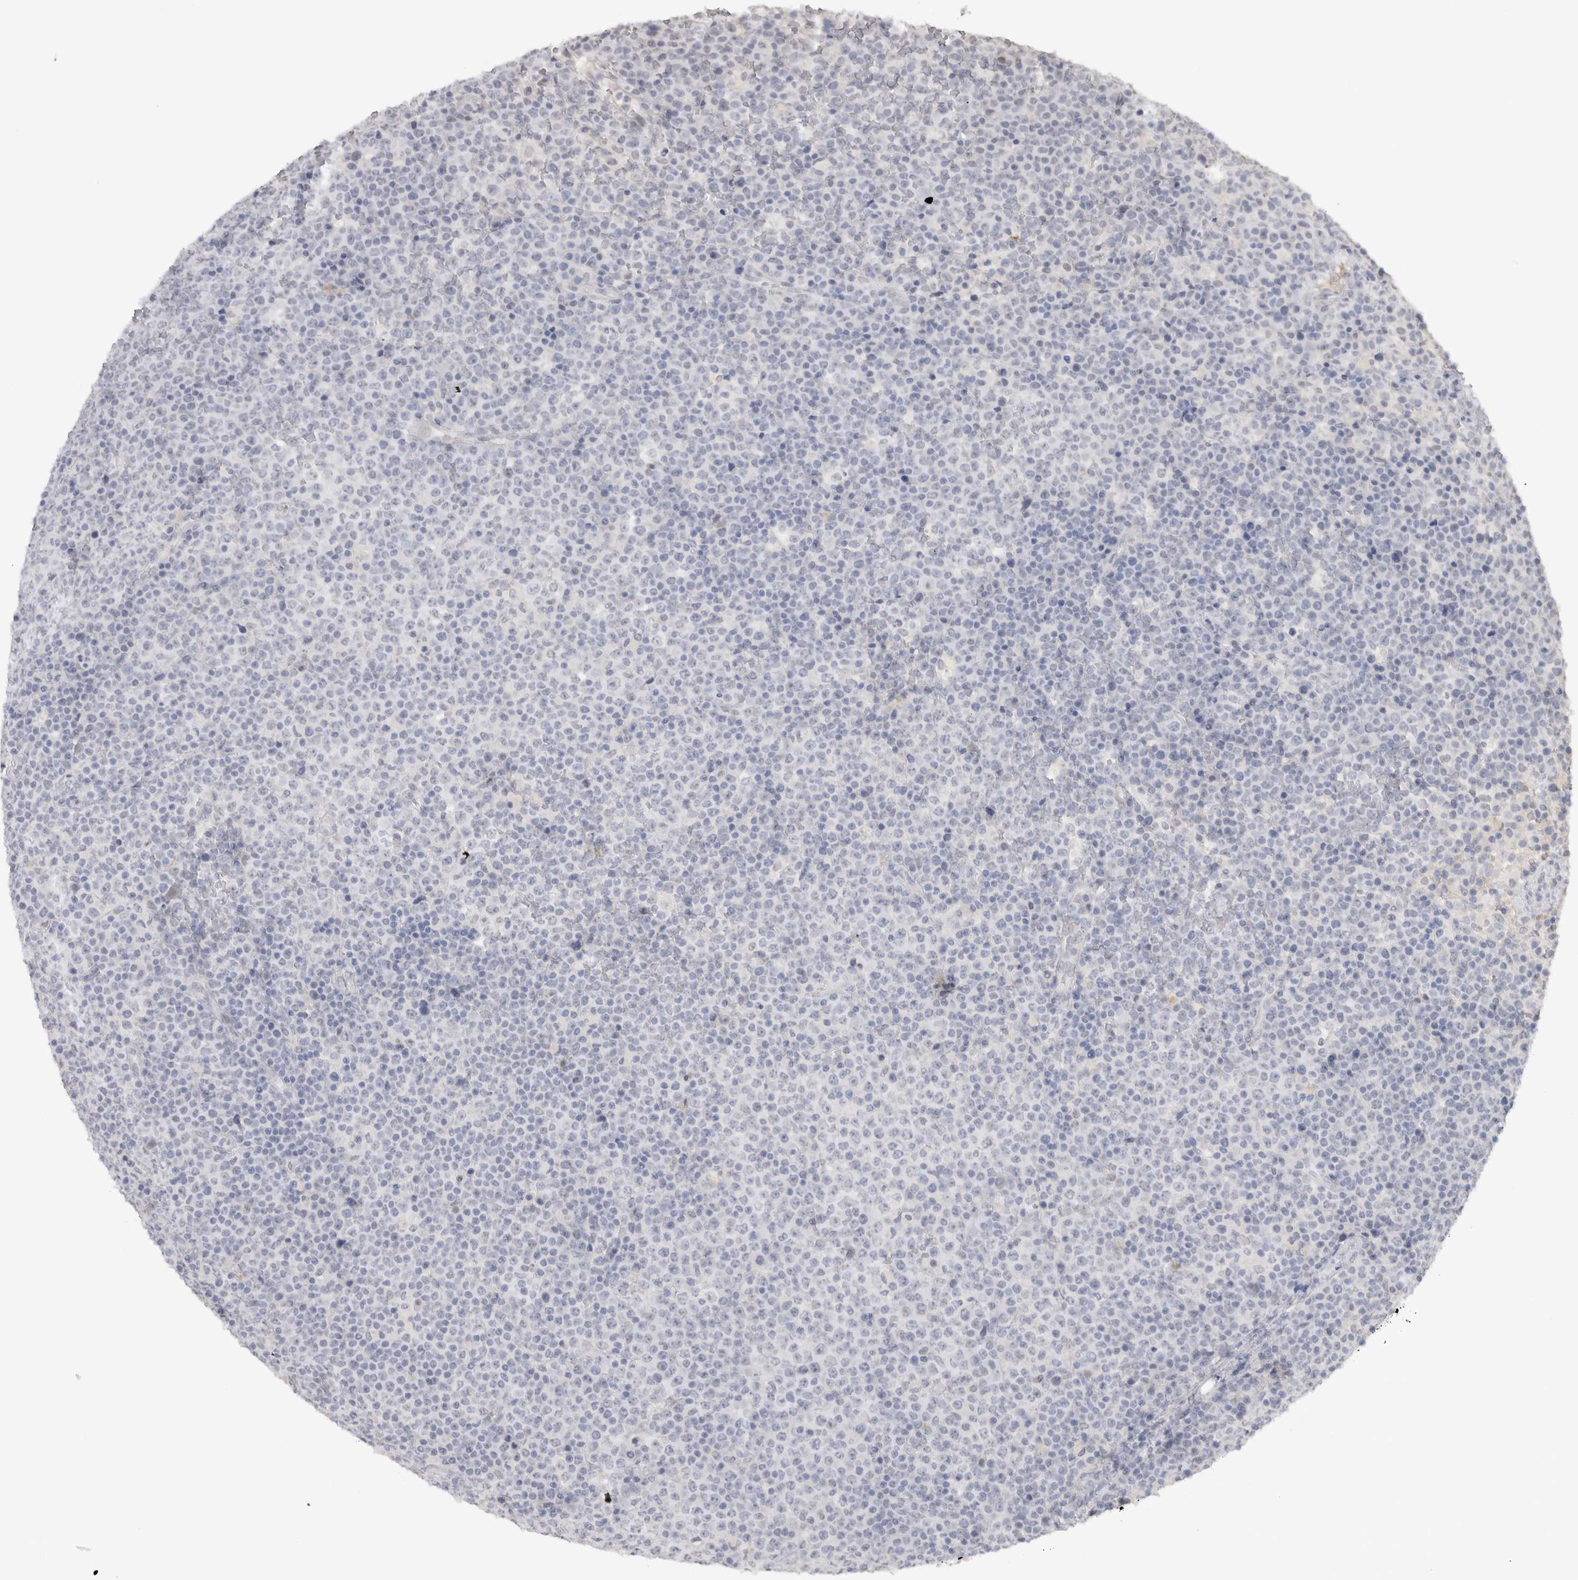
{"staining": {"intensity": "negative", "quantity": "none", "location": "none"}, "tissue": "lymphoma", "cell_type": "Tumor cells", "image_type": "cancer", "snomed": [{"axis": "morphology", "description": "Malignant lymphoma, non-Hodgkin's type, High grade"}, {"axis": "topography", "description": "Lymph node"}], "caption": "Immunohistochemistry histopathology image of neoplastic tissue: high-grade malignant lymphoma, non-Hodgkin's type stained with DAB exhibits no significant protein positivity in tumor cells. (DAB (3,3'-diaminobenzidine) immunohistochemistry (IHC) visualized using brightfield microscopy, high magnification).", "gene": "CDH17", "patient": {"sex": "male", "age": 13}}